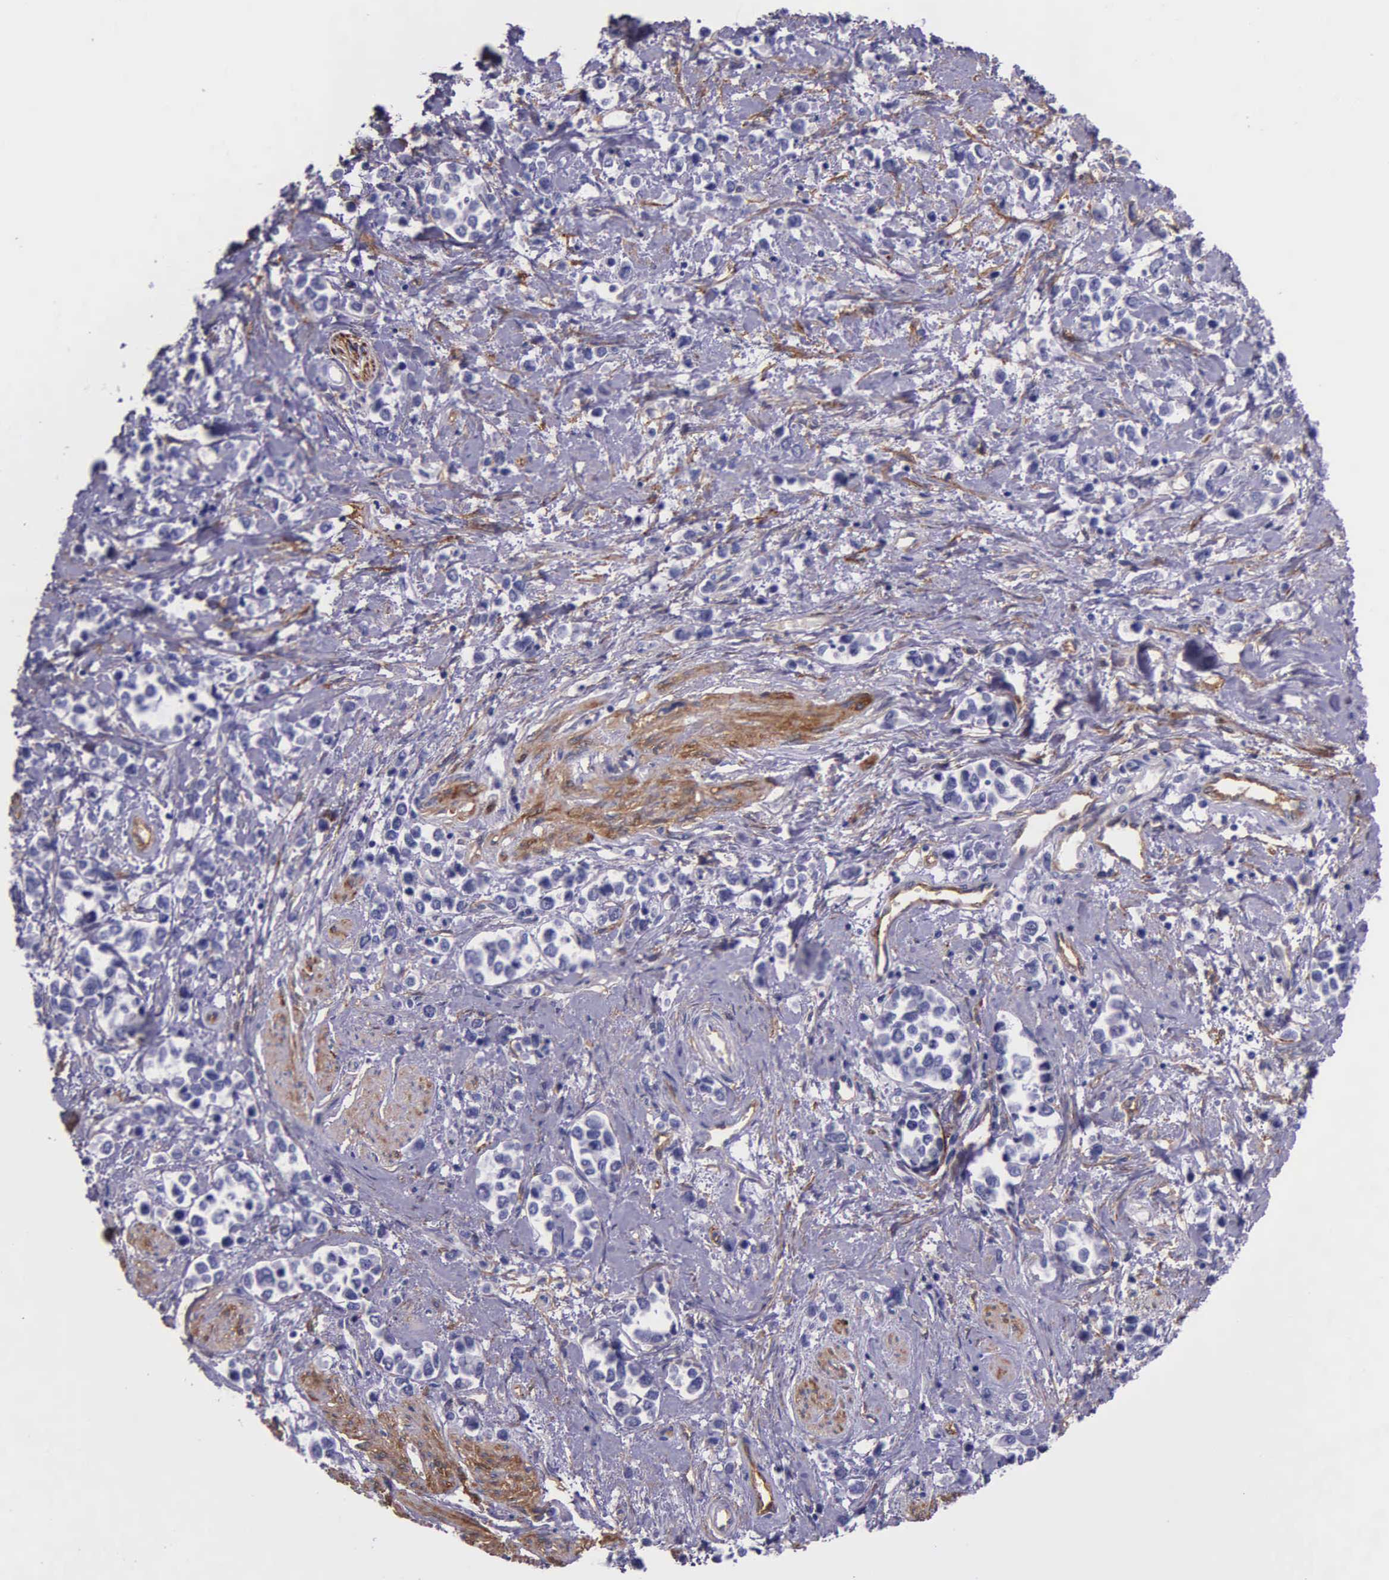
{"staining": {"intensity": "negative", "quantity": "none", "location": "none"}, "tissue": "stomach cancer", "cell_type": "Tumor cells", "image_type": "cancer", "snomed": [{"axis": "morphology", "description": "Adenocarcinoma, NOS"}, {"axis": "topography", "description": "Stomach, upper"}], "caption": "Human stomach cancer stained for a protein using immunohistochemistry displays no staining in tumor cells.", "gene": "AHNAK2", "patient": {"sex": "male", "age": 76}}